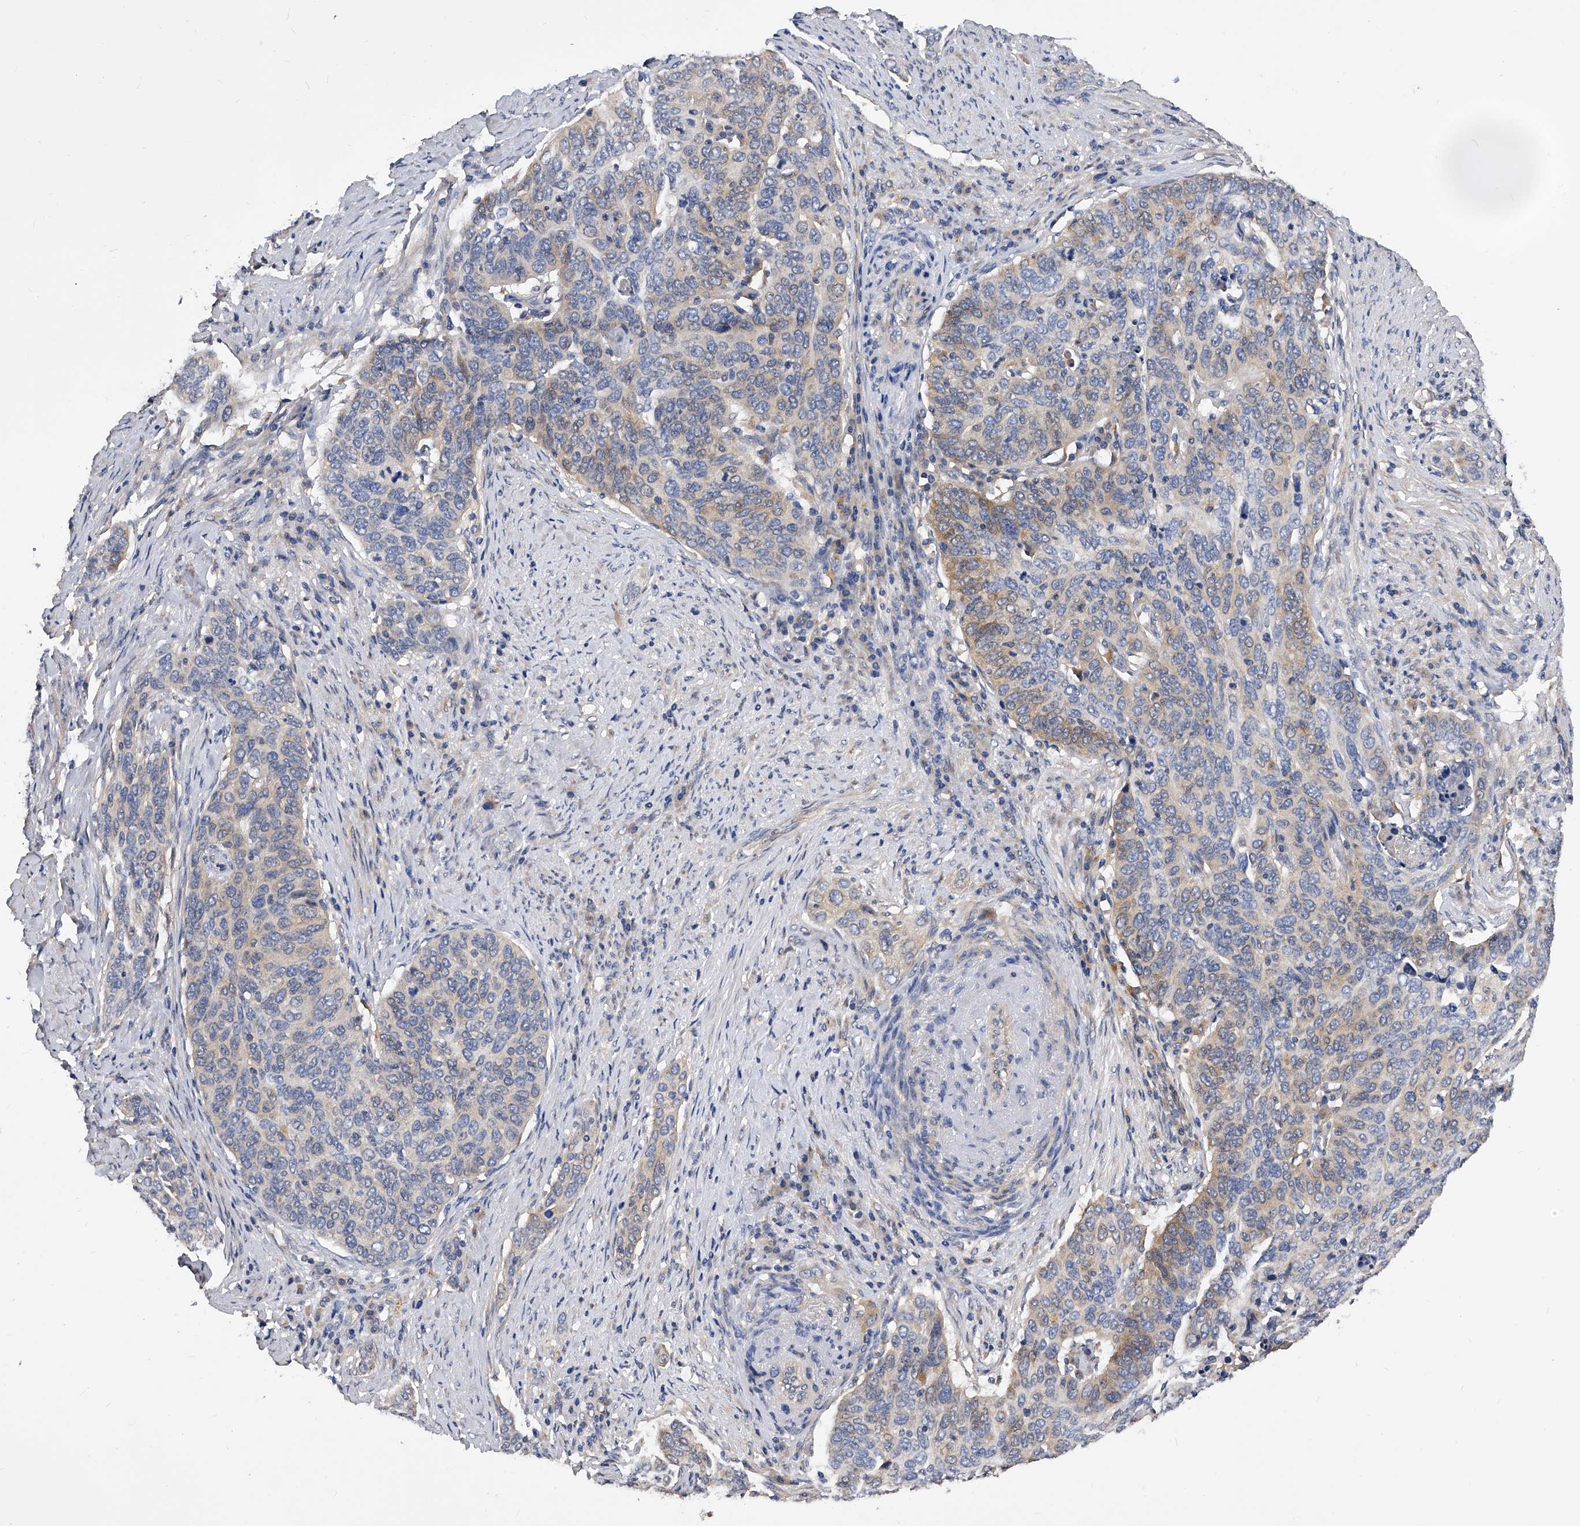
{"staining": {"intensity": "weak", "quantity": "<25%", "location": "cytoplasmic/membranous"}, "tissue": "cervical cancer", "cell_type": "Tumor cells", "image_type": "cancer", "snomed": [{"axis": "morphology", "description": "Squamous cell carcinoma, NOS"}, {"axis": "topography", "description": "Cervix"}], "caption": "Immunohistochemical staining of human squamous cell carcinoma (cervical) shows no significant expression in tumor cells. (DAB (3,3'-diaminobenzidine) immunohistochemistry, high magnification).", "gene": "ARL4C", "patient": {"sex": "female", "age": 60}}